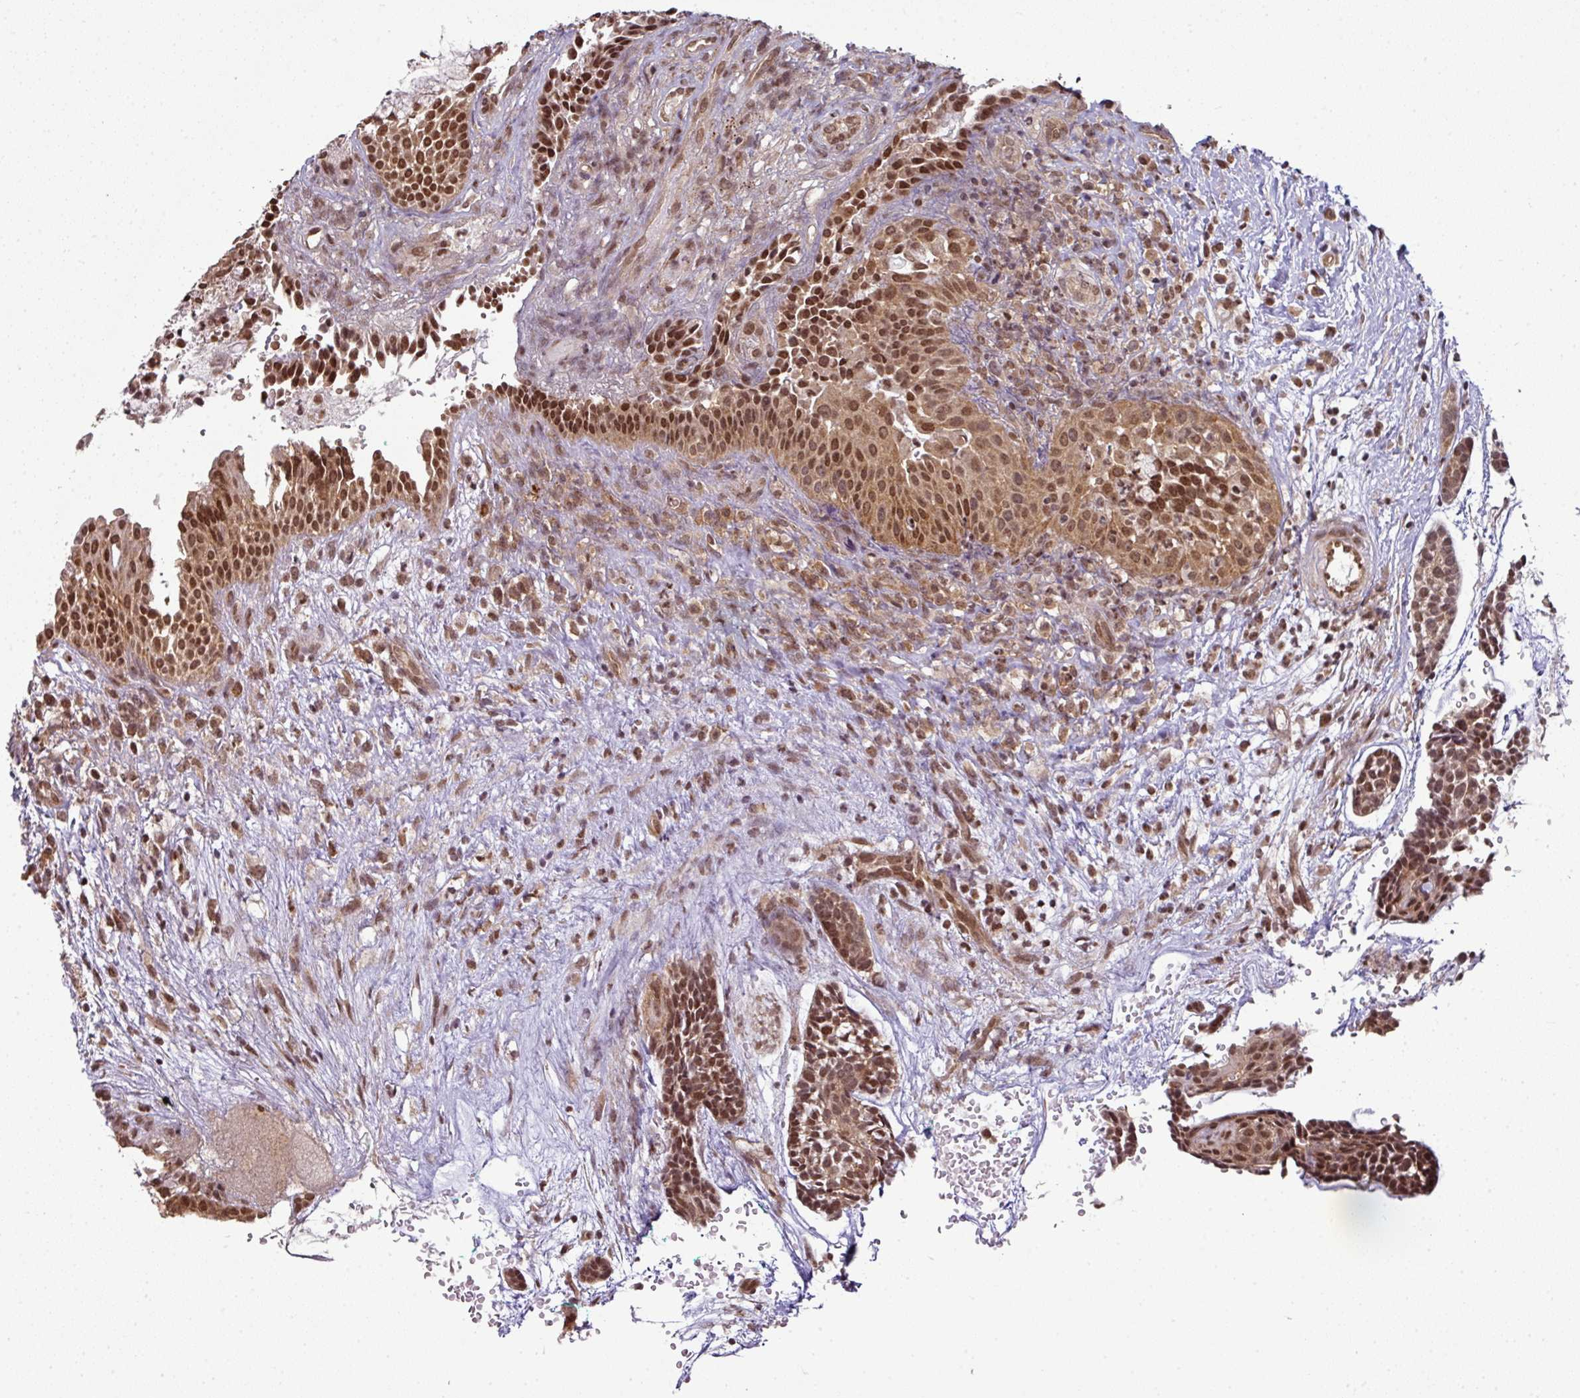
{"staining": {"intensity": "moderate", "quantity": ">75%", "location": "cytoplasmic/membranous,nuclear"}, "tissue": "head and neck cancer", "cell_type": "Tumor cells", "image_type": "cancer", "snomed": [{"axis": "morphology", "description": "Adenocarcinoma, NOS"}, {"axis": "topography", "description": "Subcutis"}, {"axis": "topography", "description": "Head-Neck"}], "caption": "Brown immunohistochemical staining in adenocarcinoma (head and neck) shows moderate cytoplasmic/membranous and nuclear expression in approximately >75% of tumor cells.", "gene": "ANKRD18A", "patient": {"sex": "female", "age": 73}}